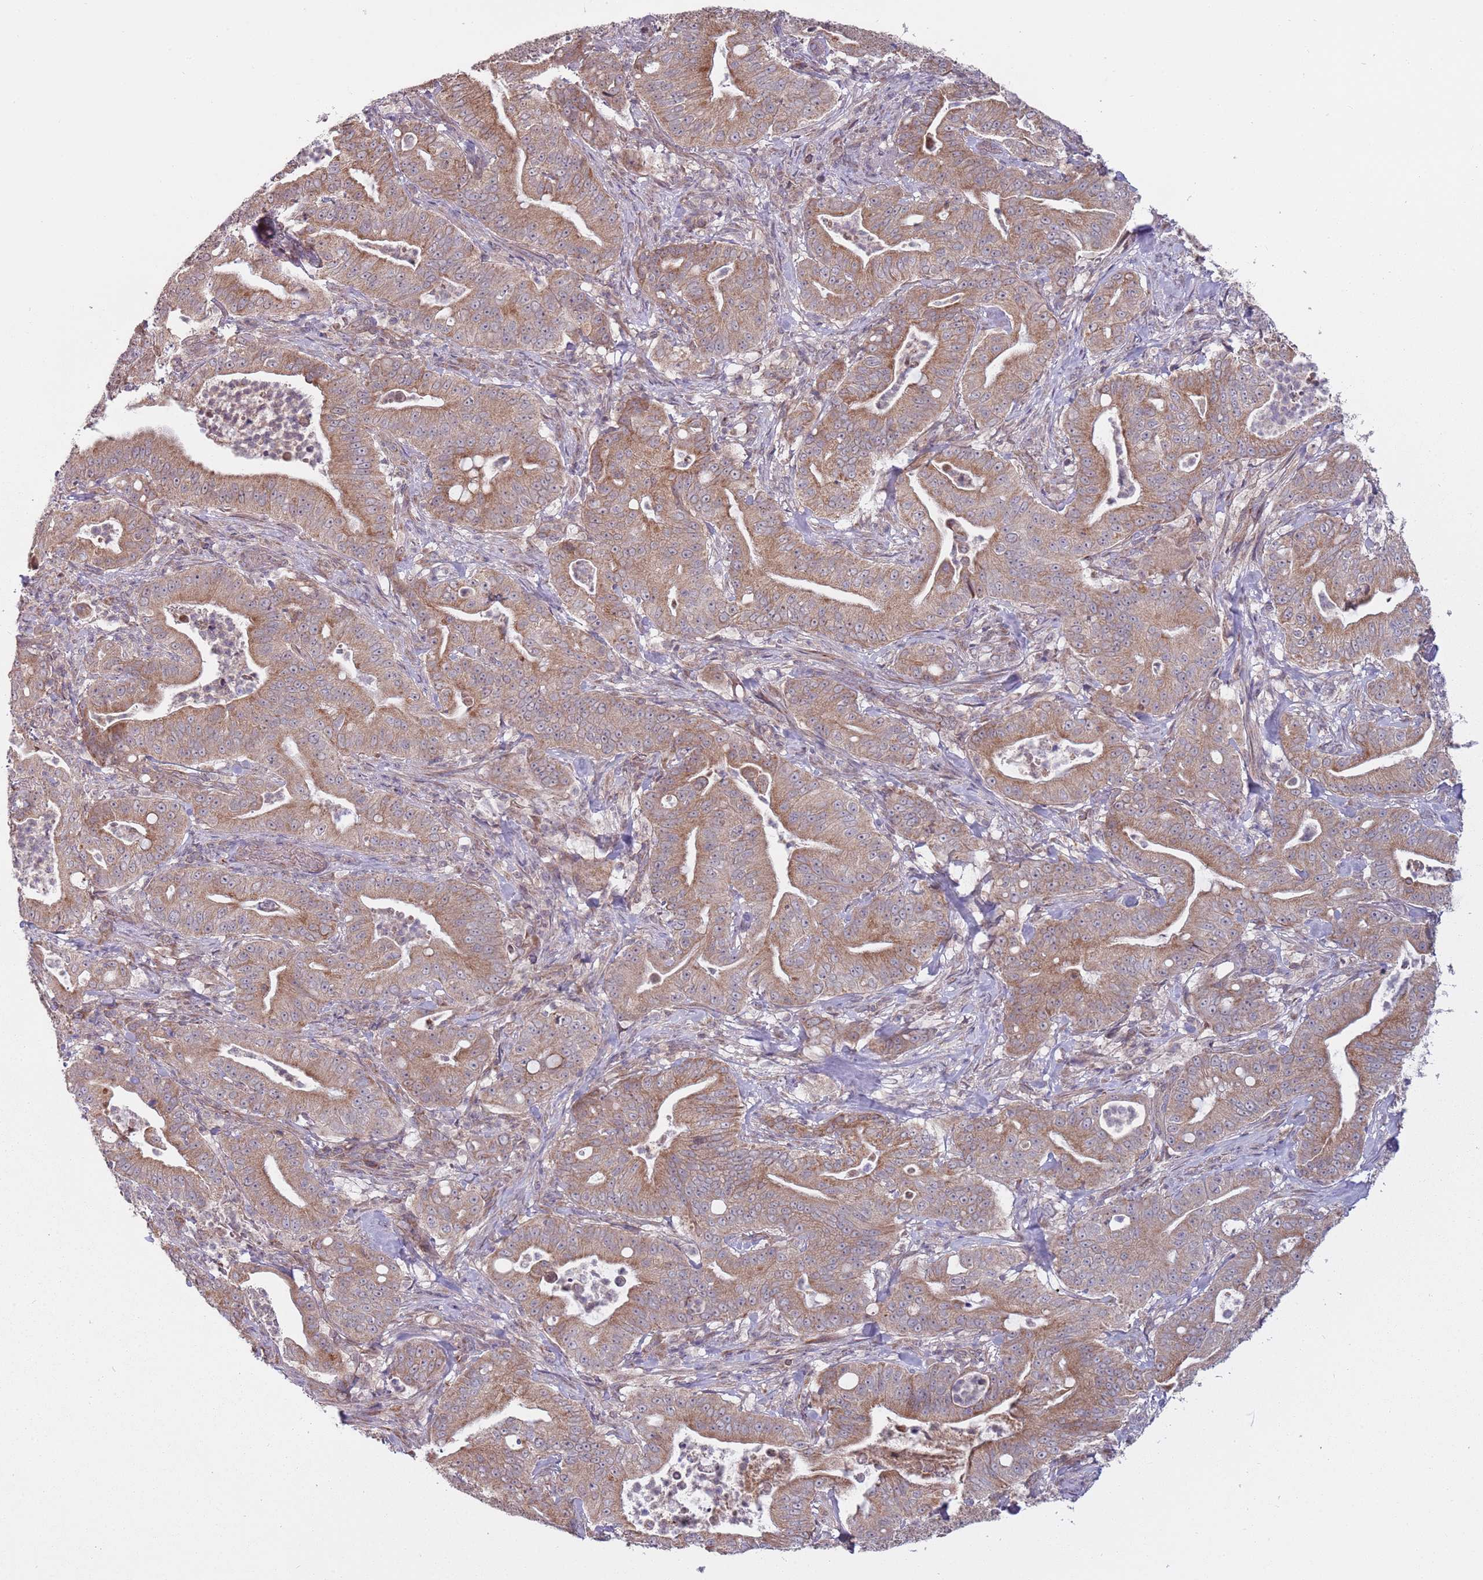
{"staining": {"intensity": "moderate", "quantity": ">75%", "location": "cytoplasmic/membranous"}, "tissue": "pancreatic cancer", "cell_type": "Tumor cells", "image_type": "cancer", "snomed": [{"axis": "morphology", "description": "Adenocarcinoma, NOS"}, {"axis": "topography", "description": "Pancreas"}], "caption": "Immunohistochemistry photomicrograph of pancreatic cancer stained for a protein (brown), which shows medium levels of moderate cytoplasmic/membranous staining in approximately >75% of tumor cells.", "gene": "RNF181", "patient": {"sex": "male", "age": 71}}